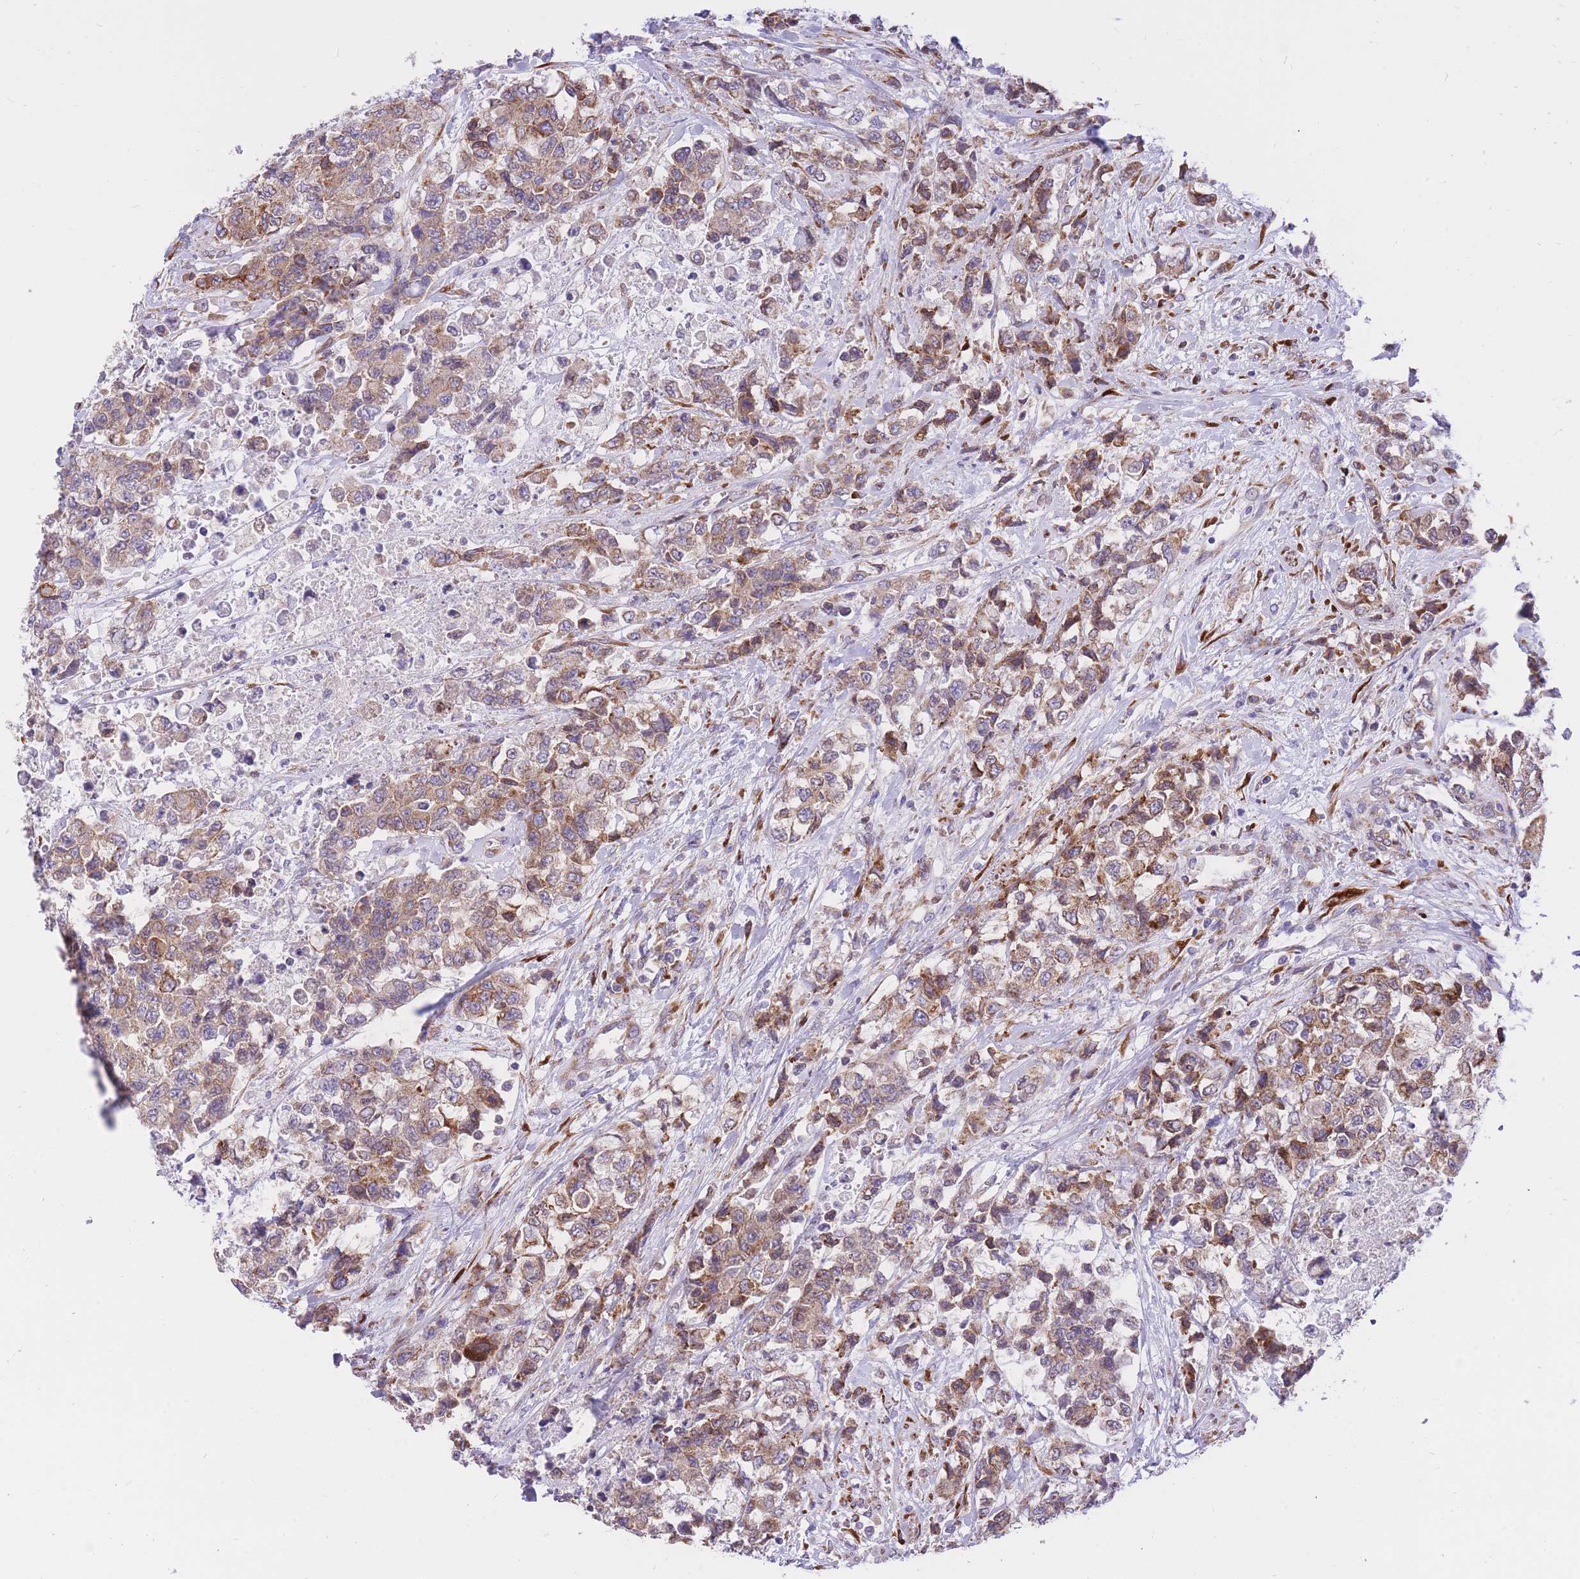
{"staining": {"intensity": "moderate", "quantity": ">75%", "location": "cytoplasmic/membranous"}, "tissue": "urothelial cancer", "cell_type": "Tumor cells", "image_type": "cancer", "snomed": [{"axis": "morphology", "description": "Urothelial carcinoma, High grade"}, {"axis": "topography", "description": "Urinary bladder"}], "caption": "Urothelial cancer stained with DAB immunohistochemistry displays medium levels of moderate cytoplasmic/membranous expression in about >75% of tumor cells. The protein of interest is stained brown, and the nuclei are stained in blue (DAB (3,3'-diaminobenzidine) IHC with brightfield microscopy, high magnification).", "gene": "GBP7", "patient": {"sex": "female", "age": 78}}